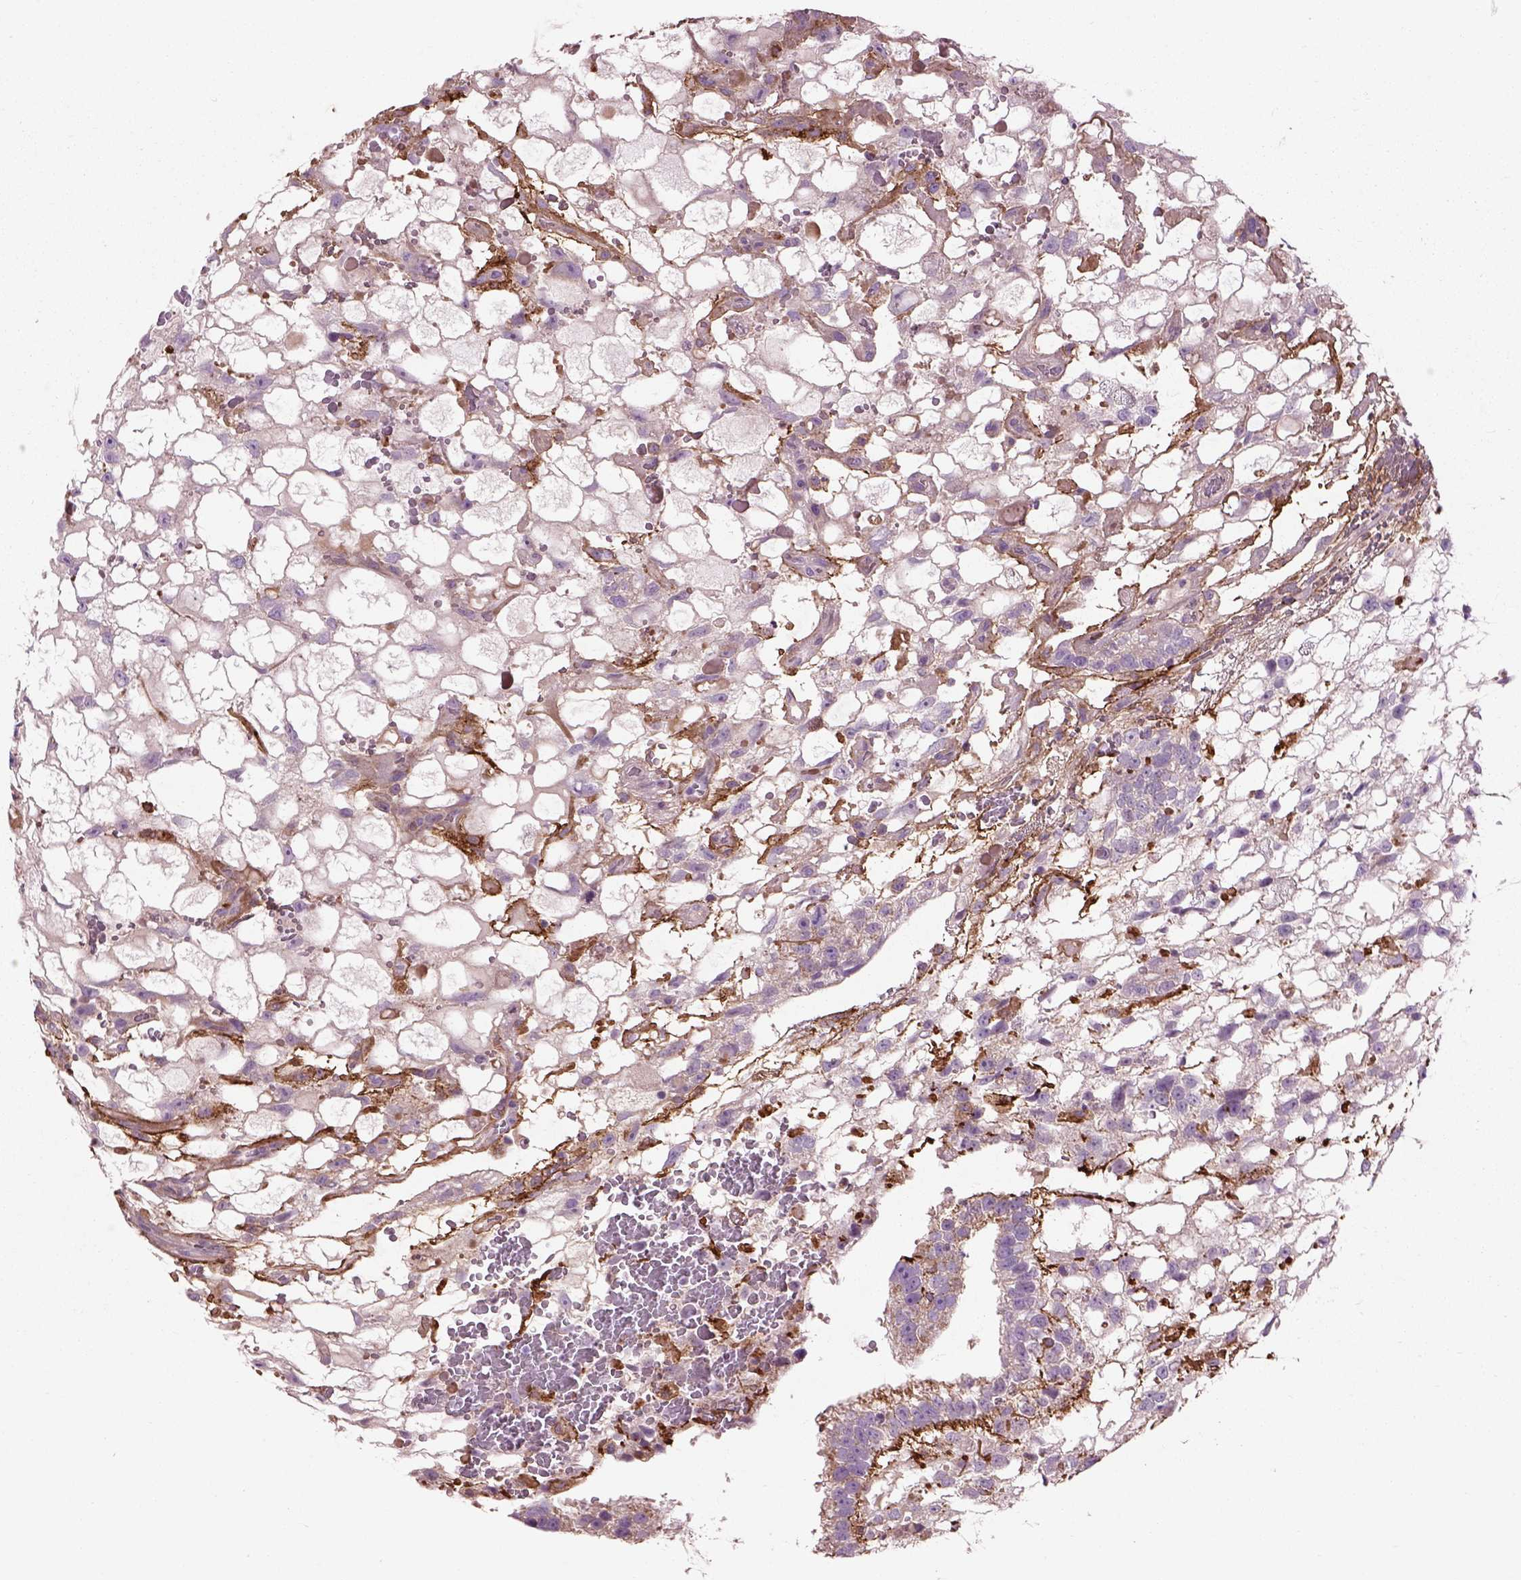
{"staining": {"intensity": "negative", "quantity": "none", "location": "none"}, "tissue": "testis cancer", "cell_type": "Tumor cells", "image_type": "cancer", "snomed": [{"axis": "morphology", "description": "Normal tissue, NOS"}, {"axis": "morphology", "description": "Carcinoma, Embryonal, NOS"}, {"axis": "topography", "description": "Testis"}, {"axis": "topography", "description": "Epididymis"}], "caption": "Tumor cells are negative for brown protein staining in embryonal carcinoma (testis).", "gene": "EMILIN2", "patient": {"sex": "male", "age": 32}}